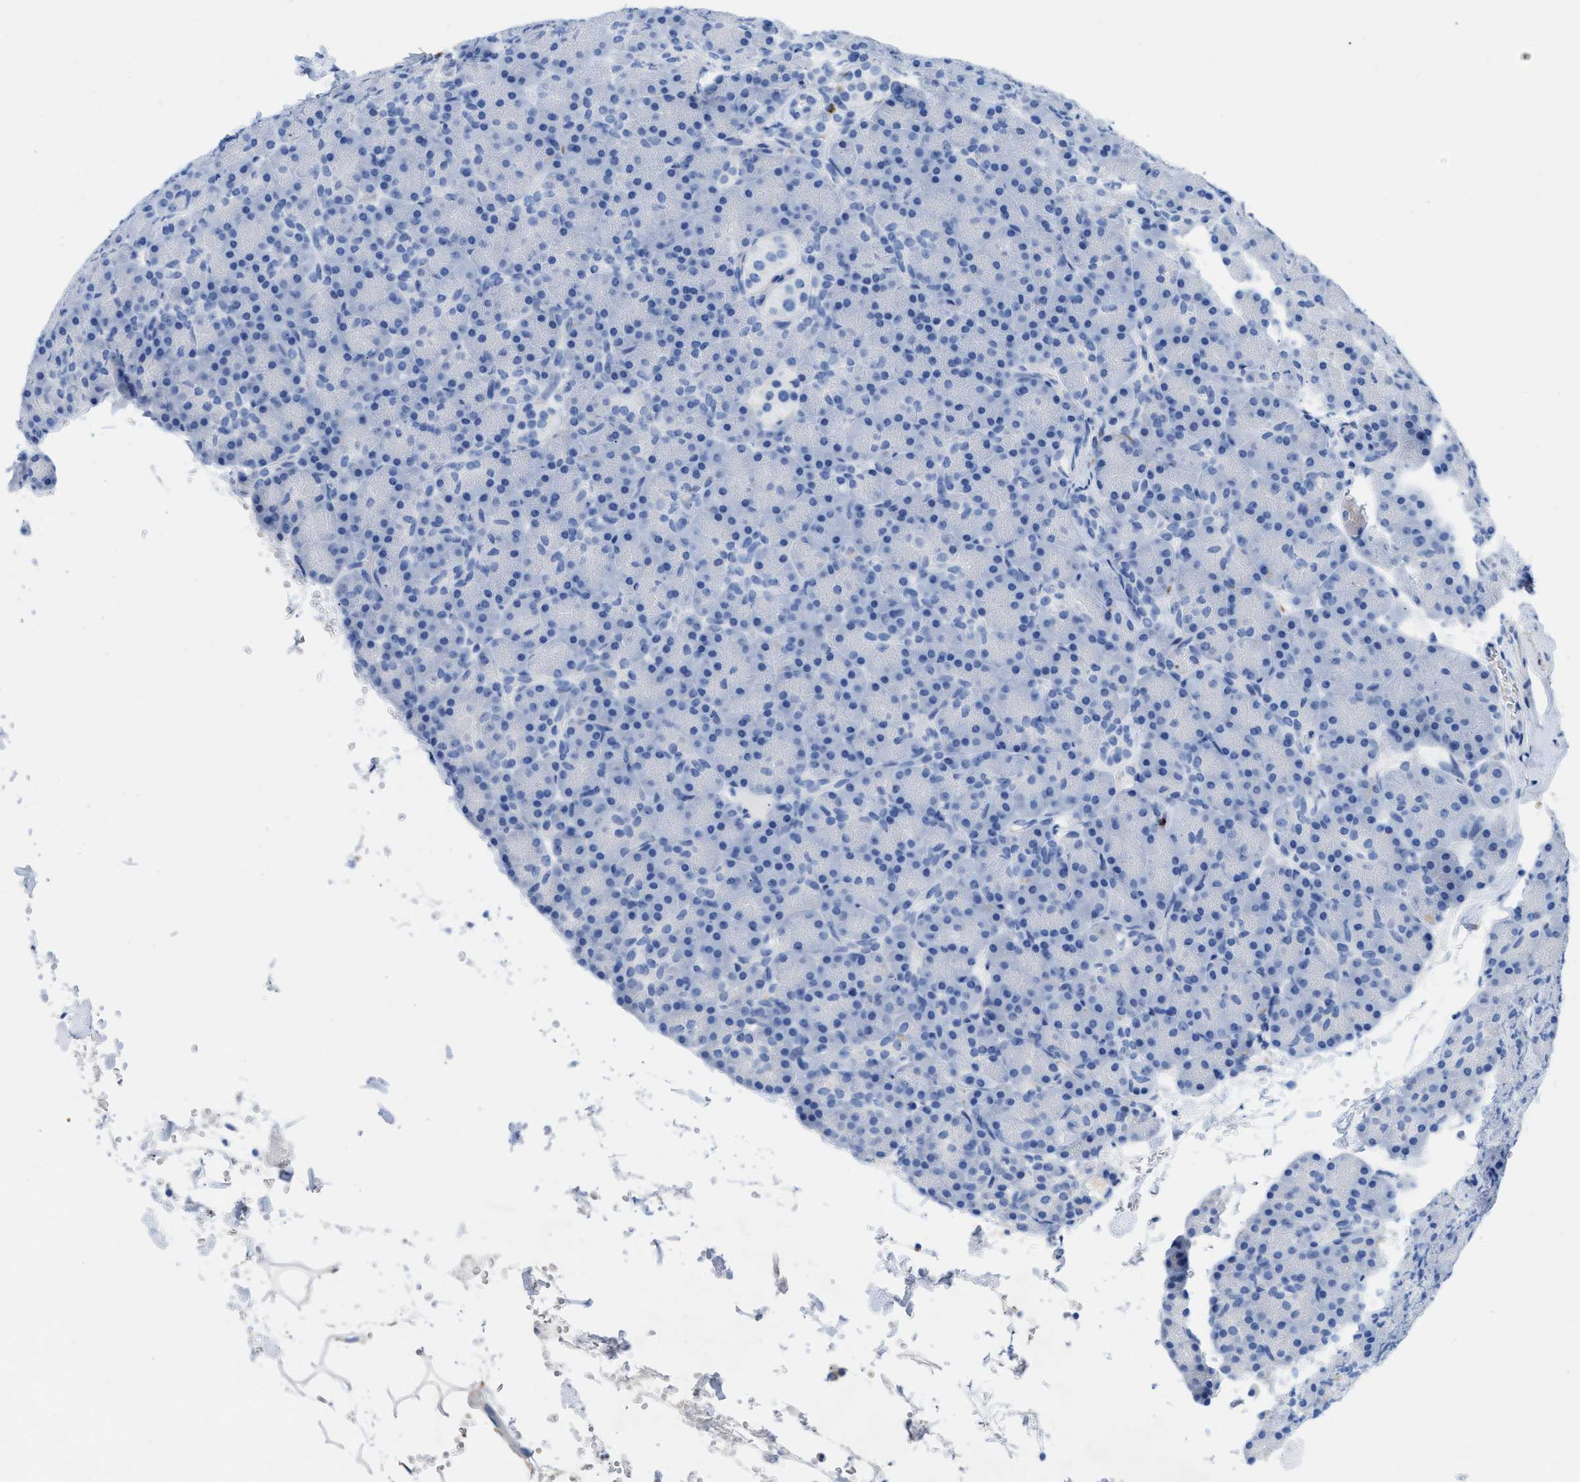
{"staining": {"intensity": "negative", "quantity": "none", "location": "none"}, "tissue": "pancreas", "cell_type": "Exocrine glandular cells", "image_type": "normal", "snomed": [{"axis": "morphology", "description": "Normal tissue, NOS"}, {"axis": "topography", "description": "Pancreas"}], "caption": "The IHC image has no significant expression in exocrine glandular cells of pancreas.", "gene": "ANKFN1", "patient": {"sex": "female", "age": 43}}